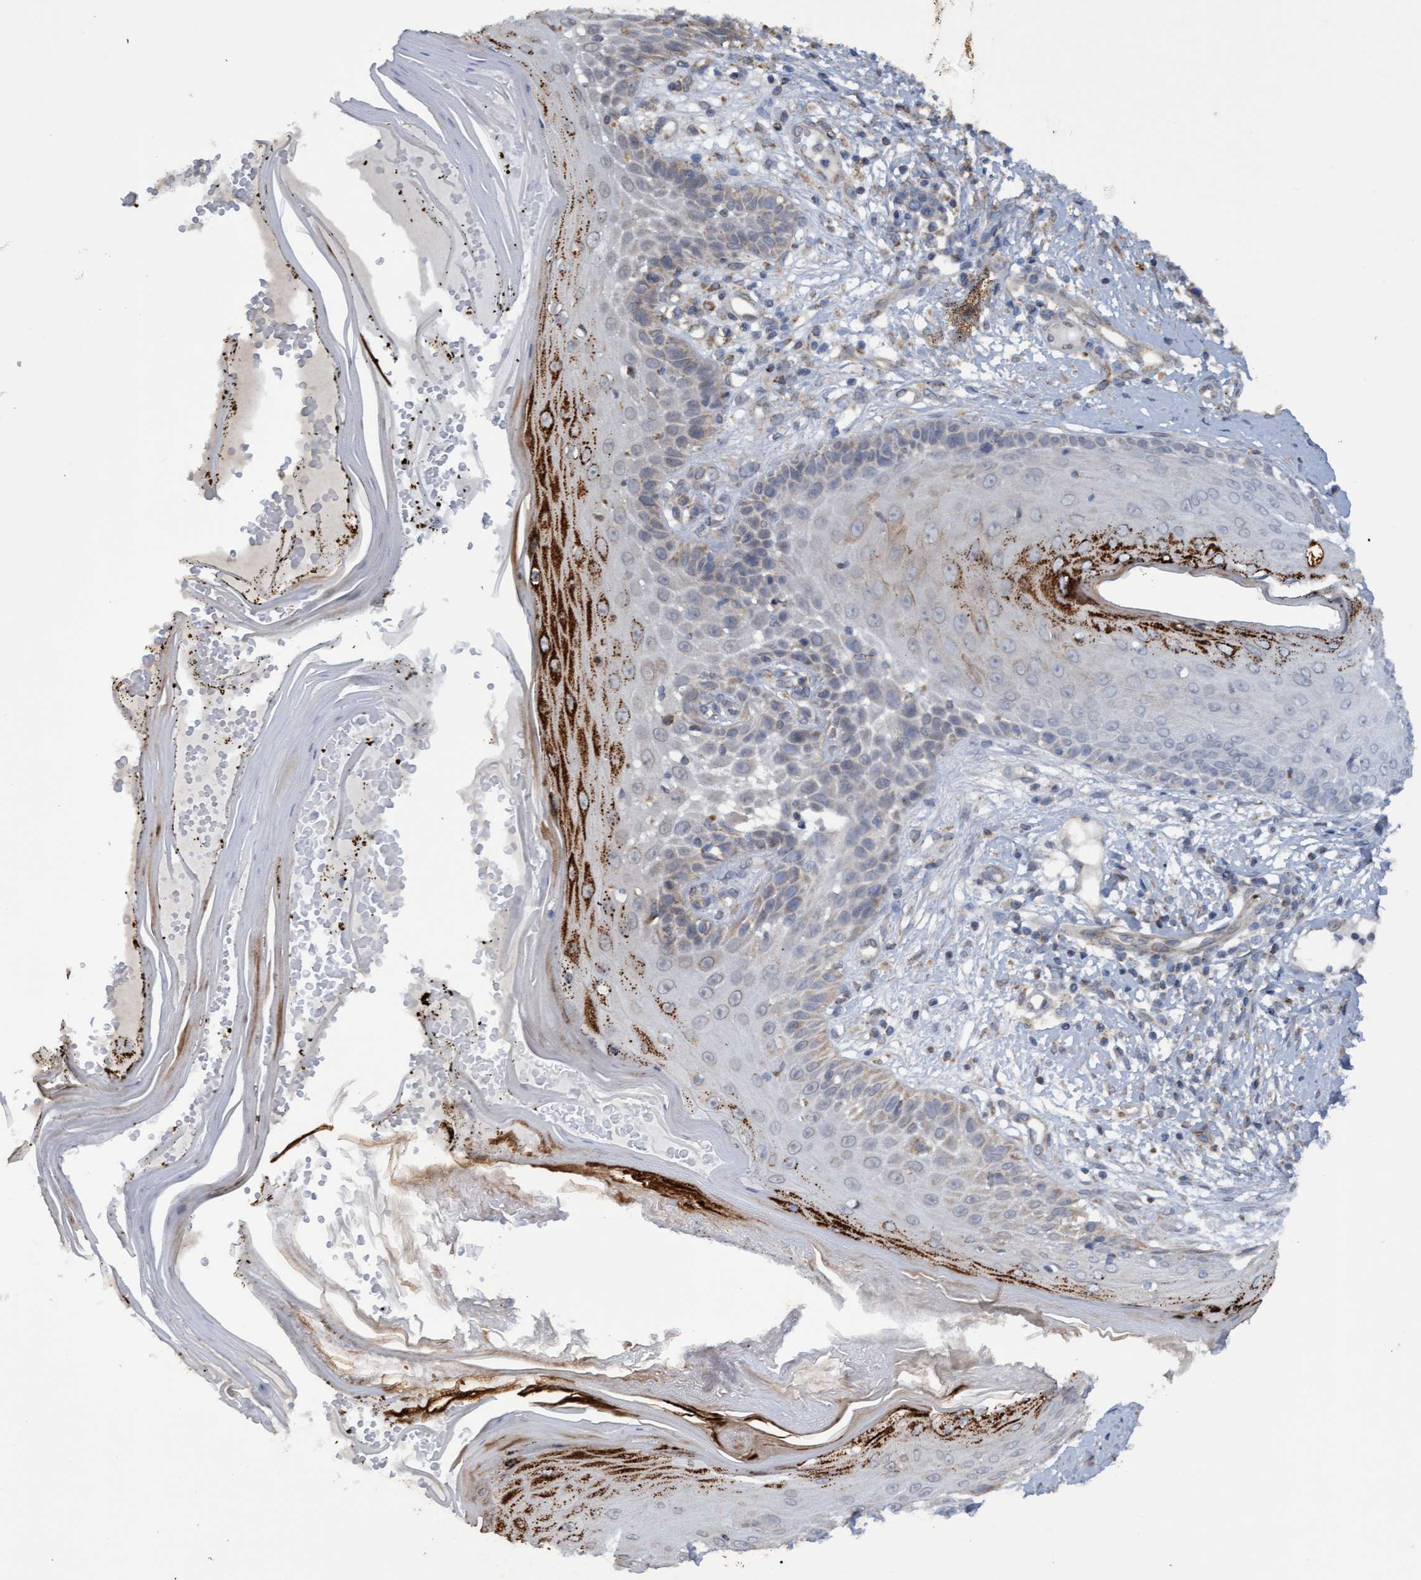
{"staining": {"intensity": "moderate", "quantity": ">75%", "location": "cytoplasmic/membranous"}, "tissue": "skin", "cell_type": "Fibroblasts", "image_type": "normal", "snomed": [{"axis": "morphology", "description": "Normal tissue, NOS"}, {"axis": "topography", "description": "Skin"}, {"axis": "topography", "description": "Peripheral nerve tissue"}], "caption": "Immunohistochemical staining of normal human skin reveals moderate cytoplasmic/membranous protein expression in about >75% of fibroblasts.", "gene": "MGLL", "patient": {"sex": "male", "age": 24}}